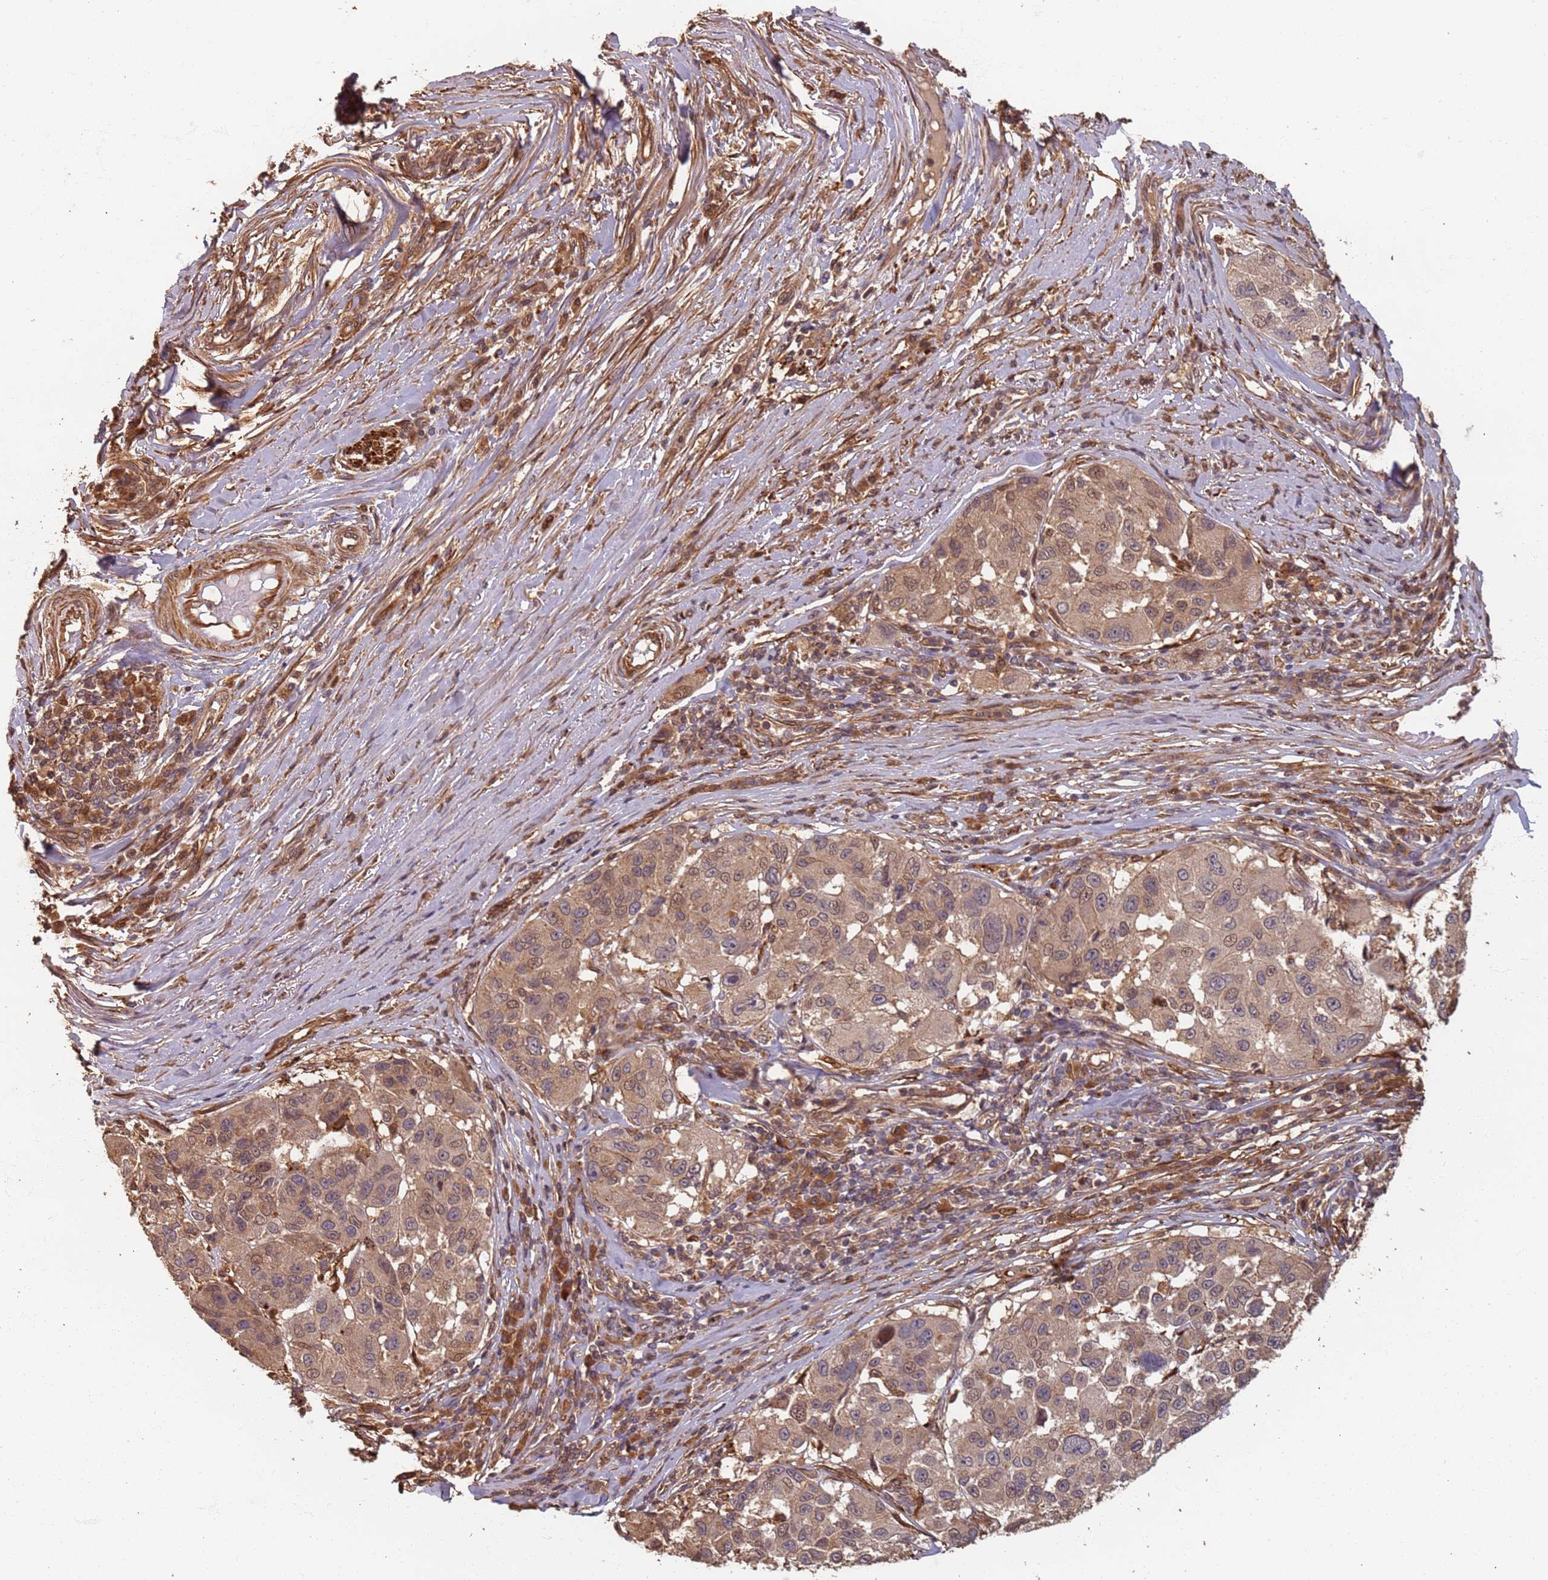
{"staining": {"intensity": "weak", "quantity": ">75%", "location": "cytoplasmic/membranous,nuclear"}, "tissue": "melanoma", "cell_type": "Tumor cells", "image_type": "cancer", "snomed": [{"axis": "morphology", "description": "Malignant melanoma, NOS"}, {"axis": "topography", "description": "Skin"}], "caption": "Immunohistochemistry photomicrograph of neoplastic tissue: human melanoma stained using IHC shows low levels of weak protein expression localized specifically in the cytoplasmic/membranous and nuclear of tumor cells, appearing as a cytoplasmic/membranous and nuclear brown color.", "gene": "SDCCAG8", "patient": {"sex": "female", "age": 66}}